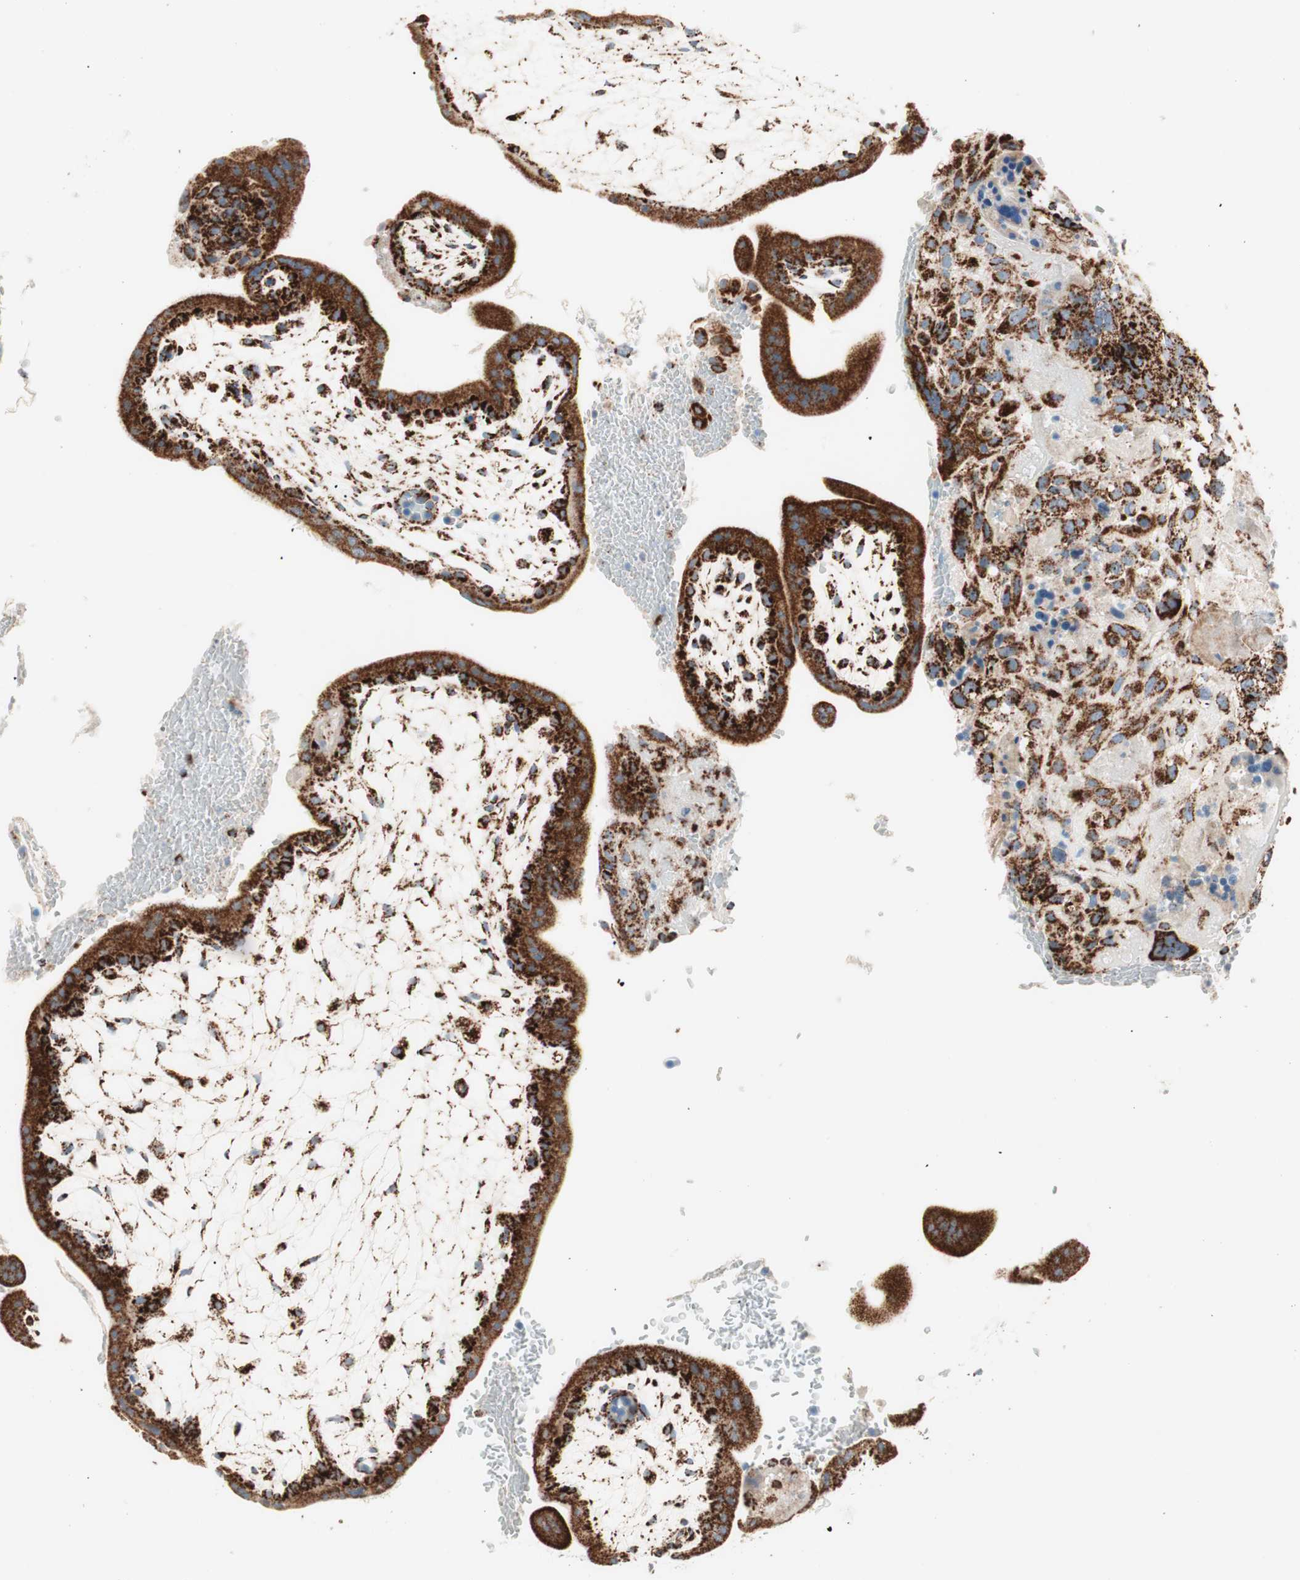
{"staining": {"intensity": "strong", "quantity": ">75%", "location": "cytoplasmic/membranous"}, "tissue": "placenta", "cell_type": "Decidual cells", "image_type": "normal", "snomed": [{"axis": "morphology", "description": "Normal tissue, NOS"}, {"axis": "topography", "description": "Placenta"}], "caption": "Placenta stained for a protein (brown) reveals strong cytoplasmic/membranous positive staining in about >75% of decidual cells.", "gene": "TOMM20", "patient": {"sex": "female", "age": 35}}